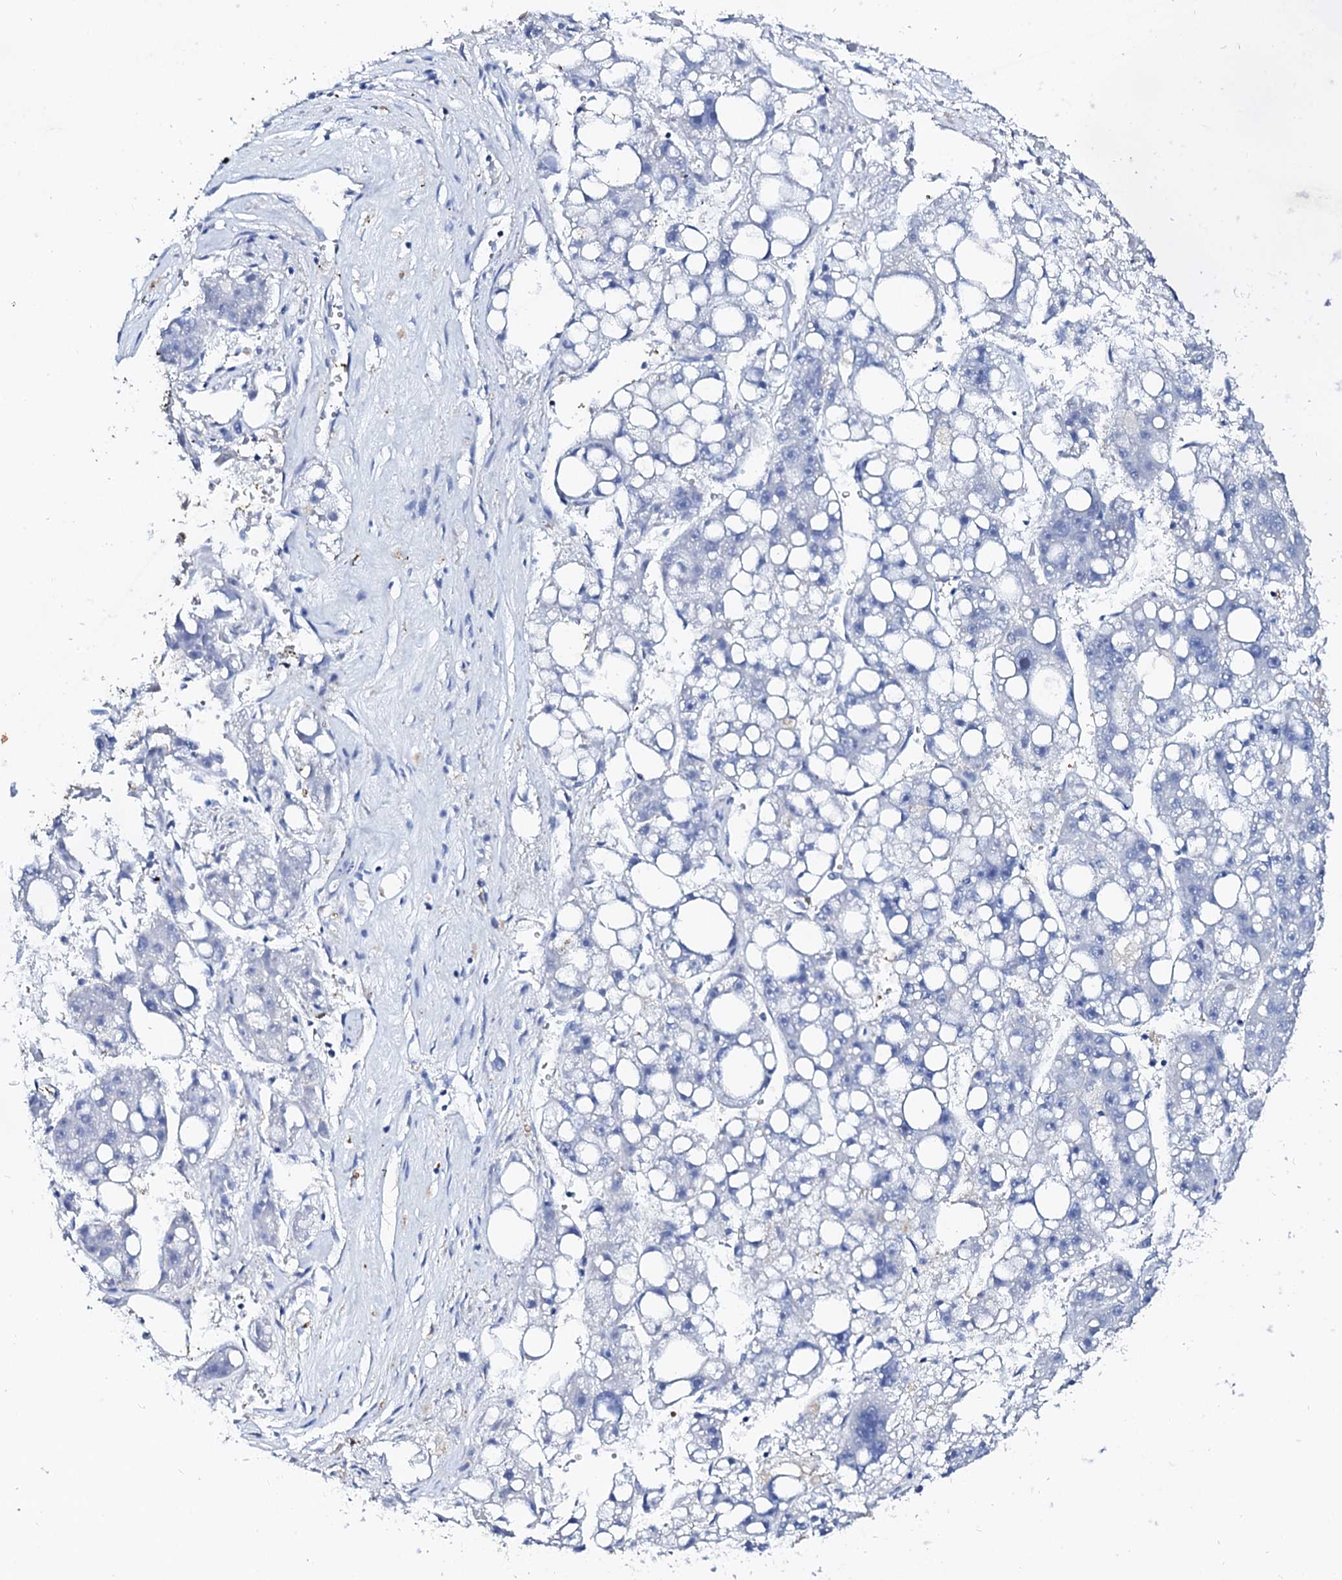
{"staining": {"intensity": "negative", "quantity": "none", "location": "none"}, "tissue": "liver cancer", "cell_type": "Tumor cells", "image_type": "cancer", "snomed": [{"axis": "morphology", "description": "Carcinoma, Hepatocellular, NOS"}, {"axis": "topography", "description": "Liver"}], "caption": "Immunohistochemical staining of human liver hepatocellular carcinoma displays no significant expression in tumor cells.", "gene": "GLB1L3", "patient": {"sex": "female", "age": 61}}